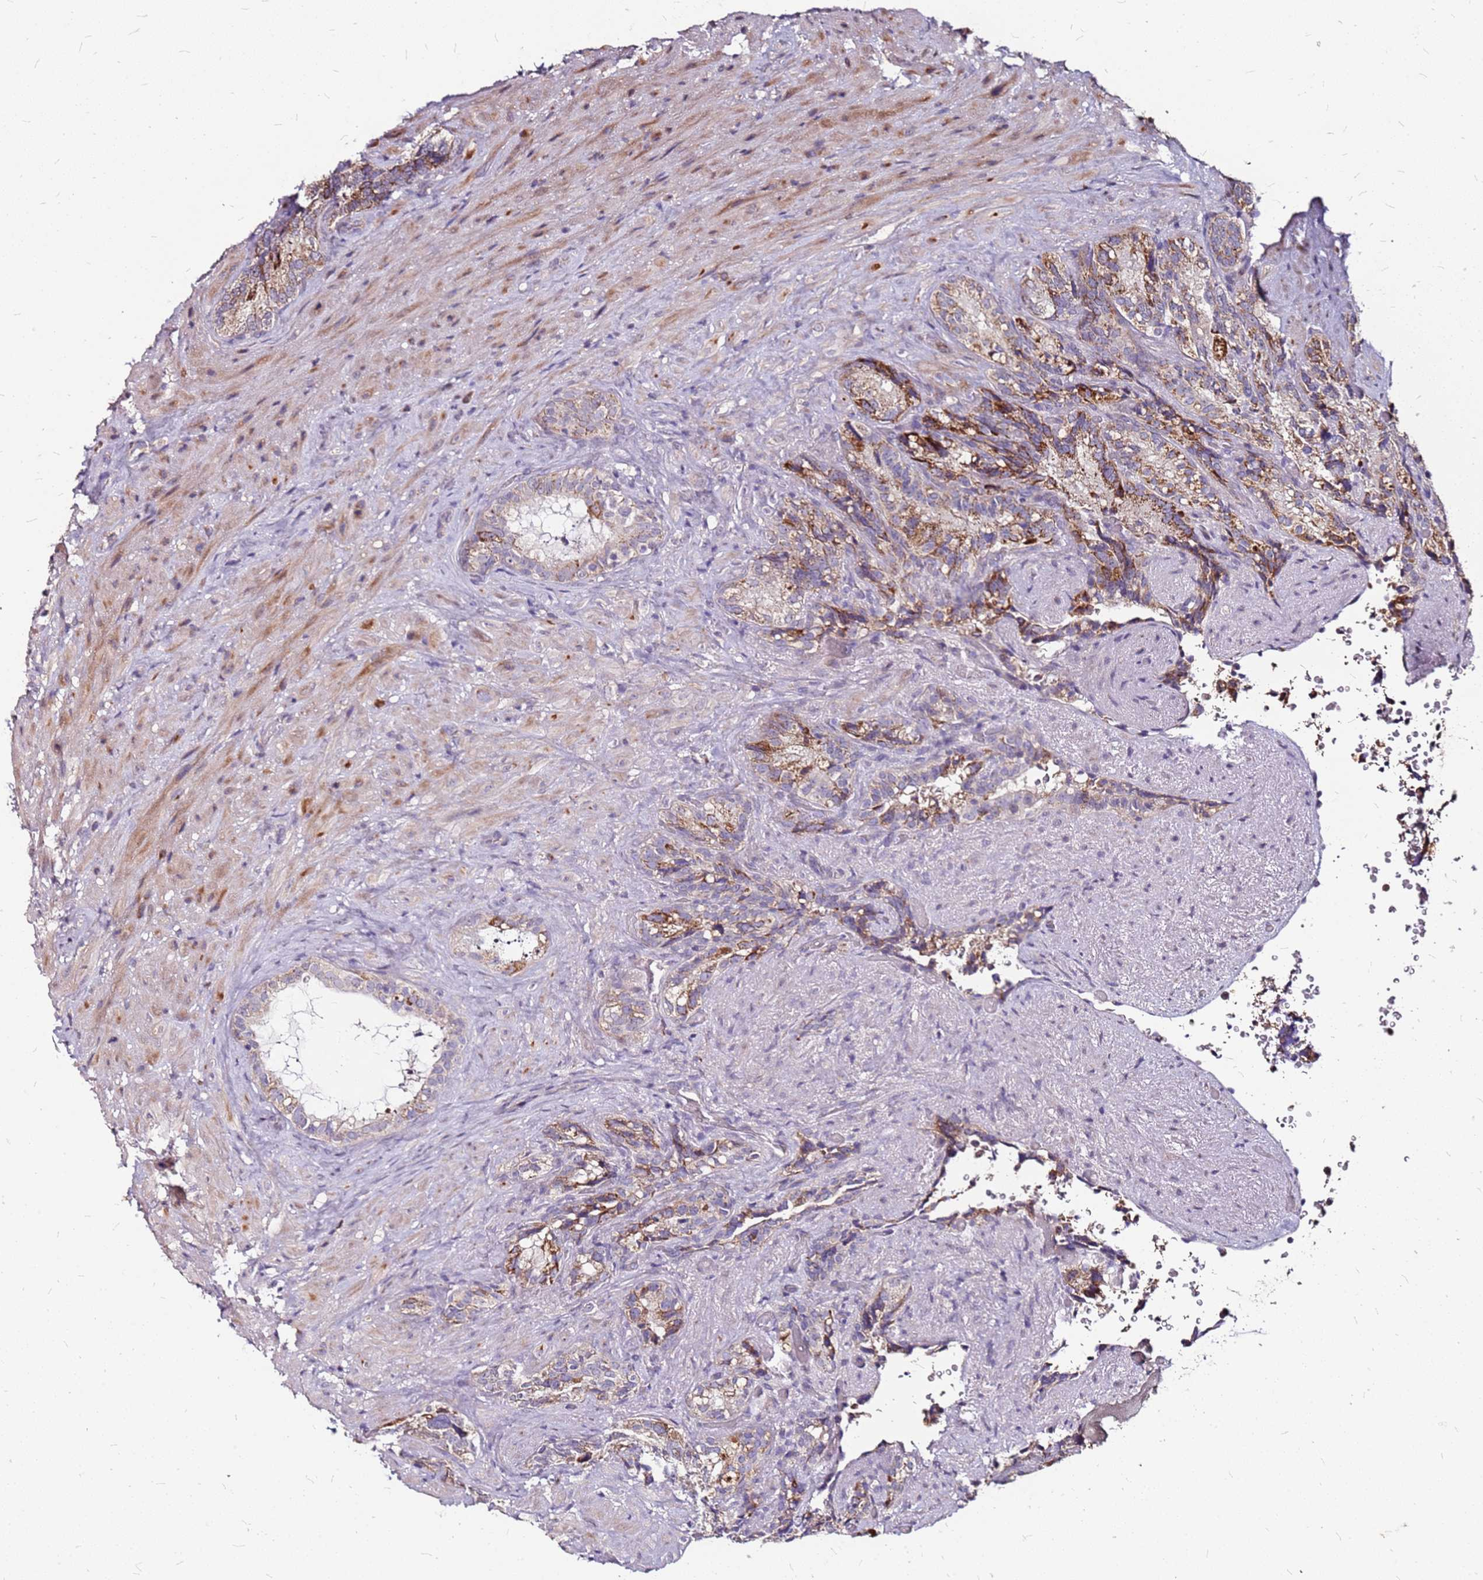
{"staining": {"intensity": "moderate", "quantity": "25%-75%", "location": "cytoplasmic/membranous"}, "tissue": "seminal vesicle", "cell_type": "Glandular cells", "image_type": "normal", "snomed": [{"axis": "morphology", "description": "Normal tissue, NOS"}, {"axis": "topography", "description": "Seminal veicle"}], "caption": "IHC photomicrograph of benign human seminal vesicle stained for a protein (brown), which shows medium levels of moderate cytoplasmic/membranous positivity in approximately 25%-75% of glandular cells.", "gene": "DCDC2C", "patient": {"sex": "male", "age": 62}}